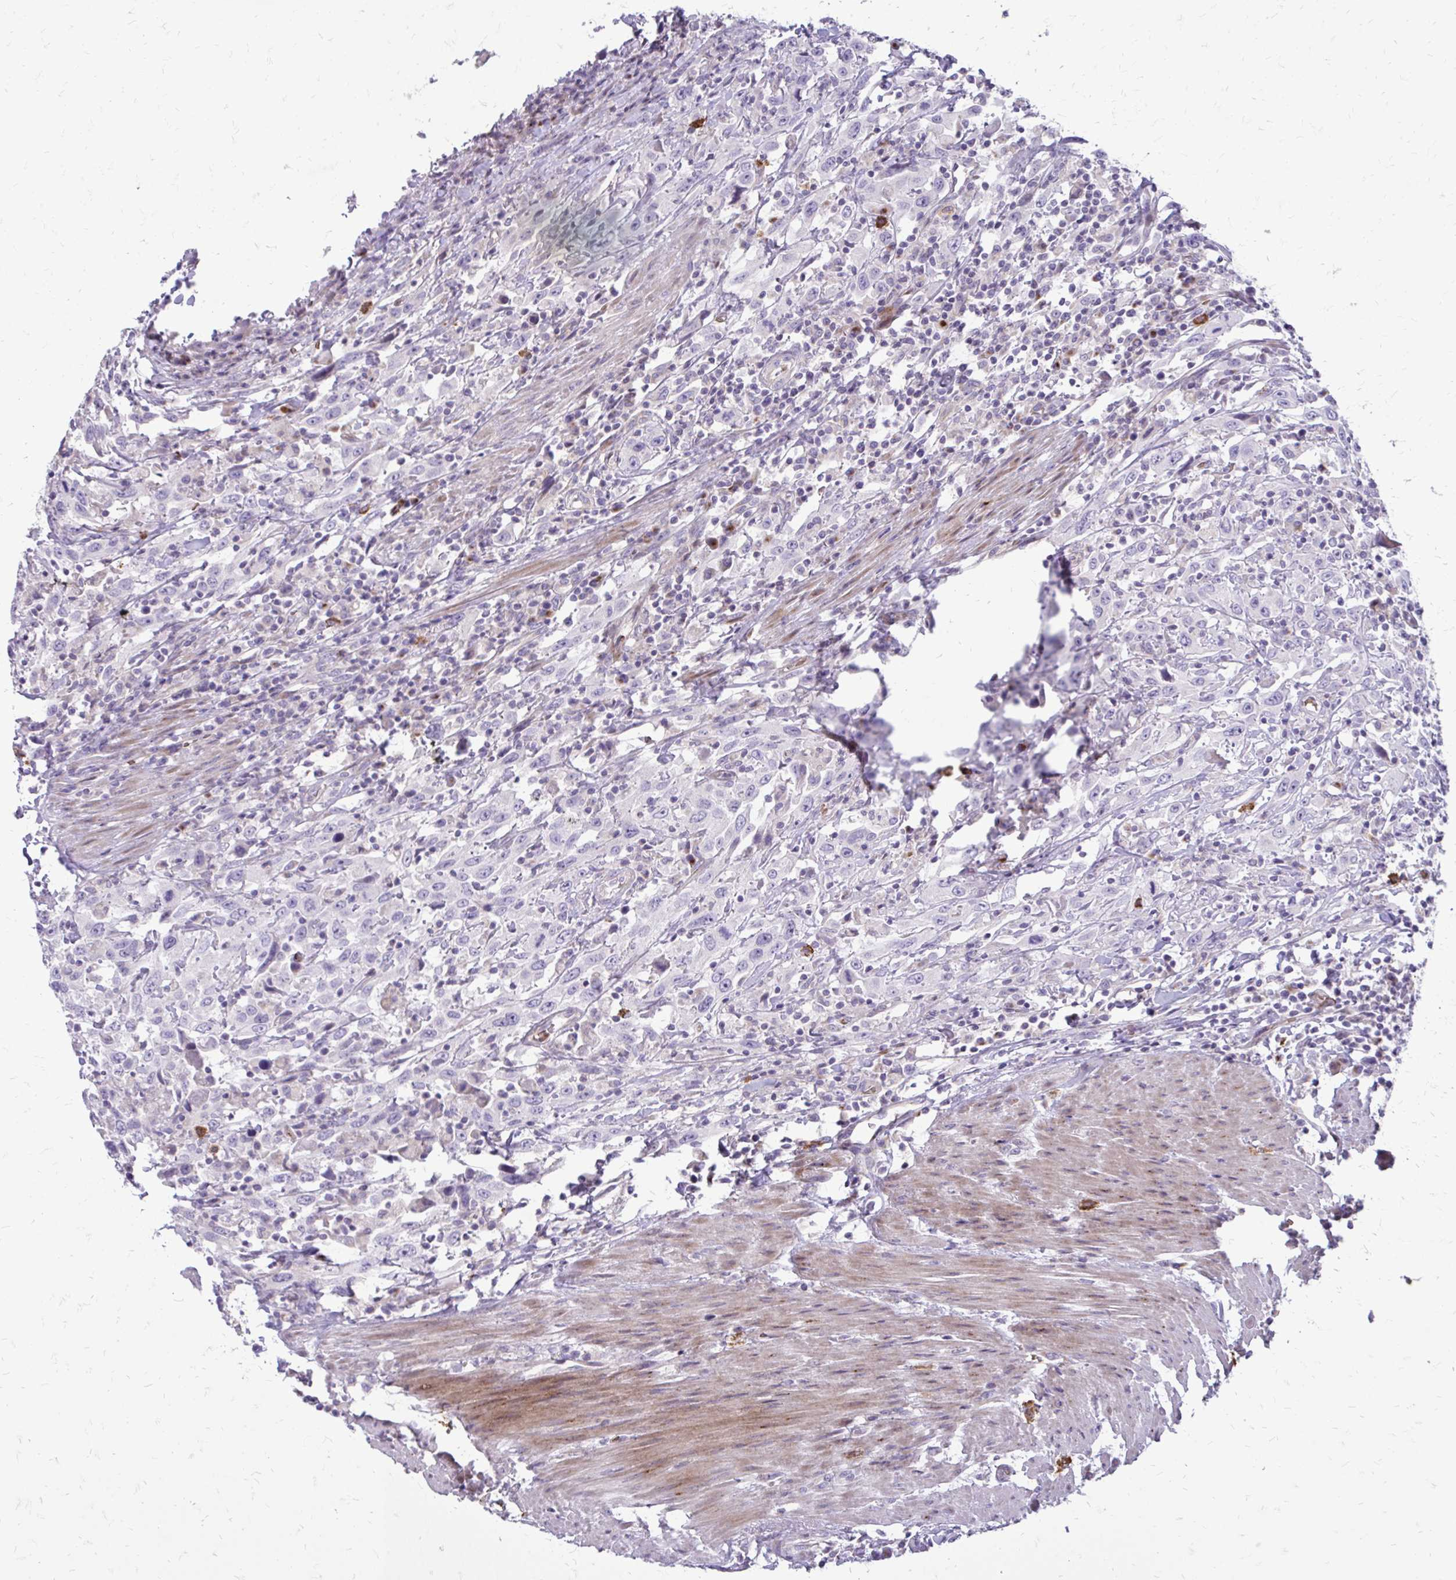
{"staining": {"intensity": "negative", "quantity": "none", "location": "none"}, "tissue": "urothelial cancer", "cell_type": "Tumor cells", "image_type": "cancer", "snomed": [{"axis": "morphology", "description": "Urothelial carcinoma, High grade"}, {"axis": "topography", "description": "Urinary bladder"}], "caption": "DAB immunohistochemical staining of human urothelial cancer shows no significant expression in tumor cells. Brightfield microscopy of IHC stained with DAB (3,3'-diaminobenzidine) (brown) and hematoxylin (blue), captured at high magnification.", "gene": "FUNDC2", "patient": {"sex": "male", "age": 61}}